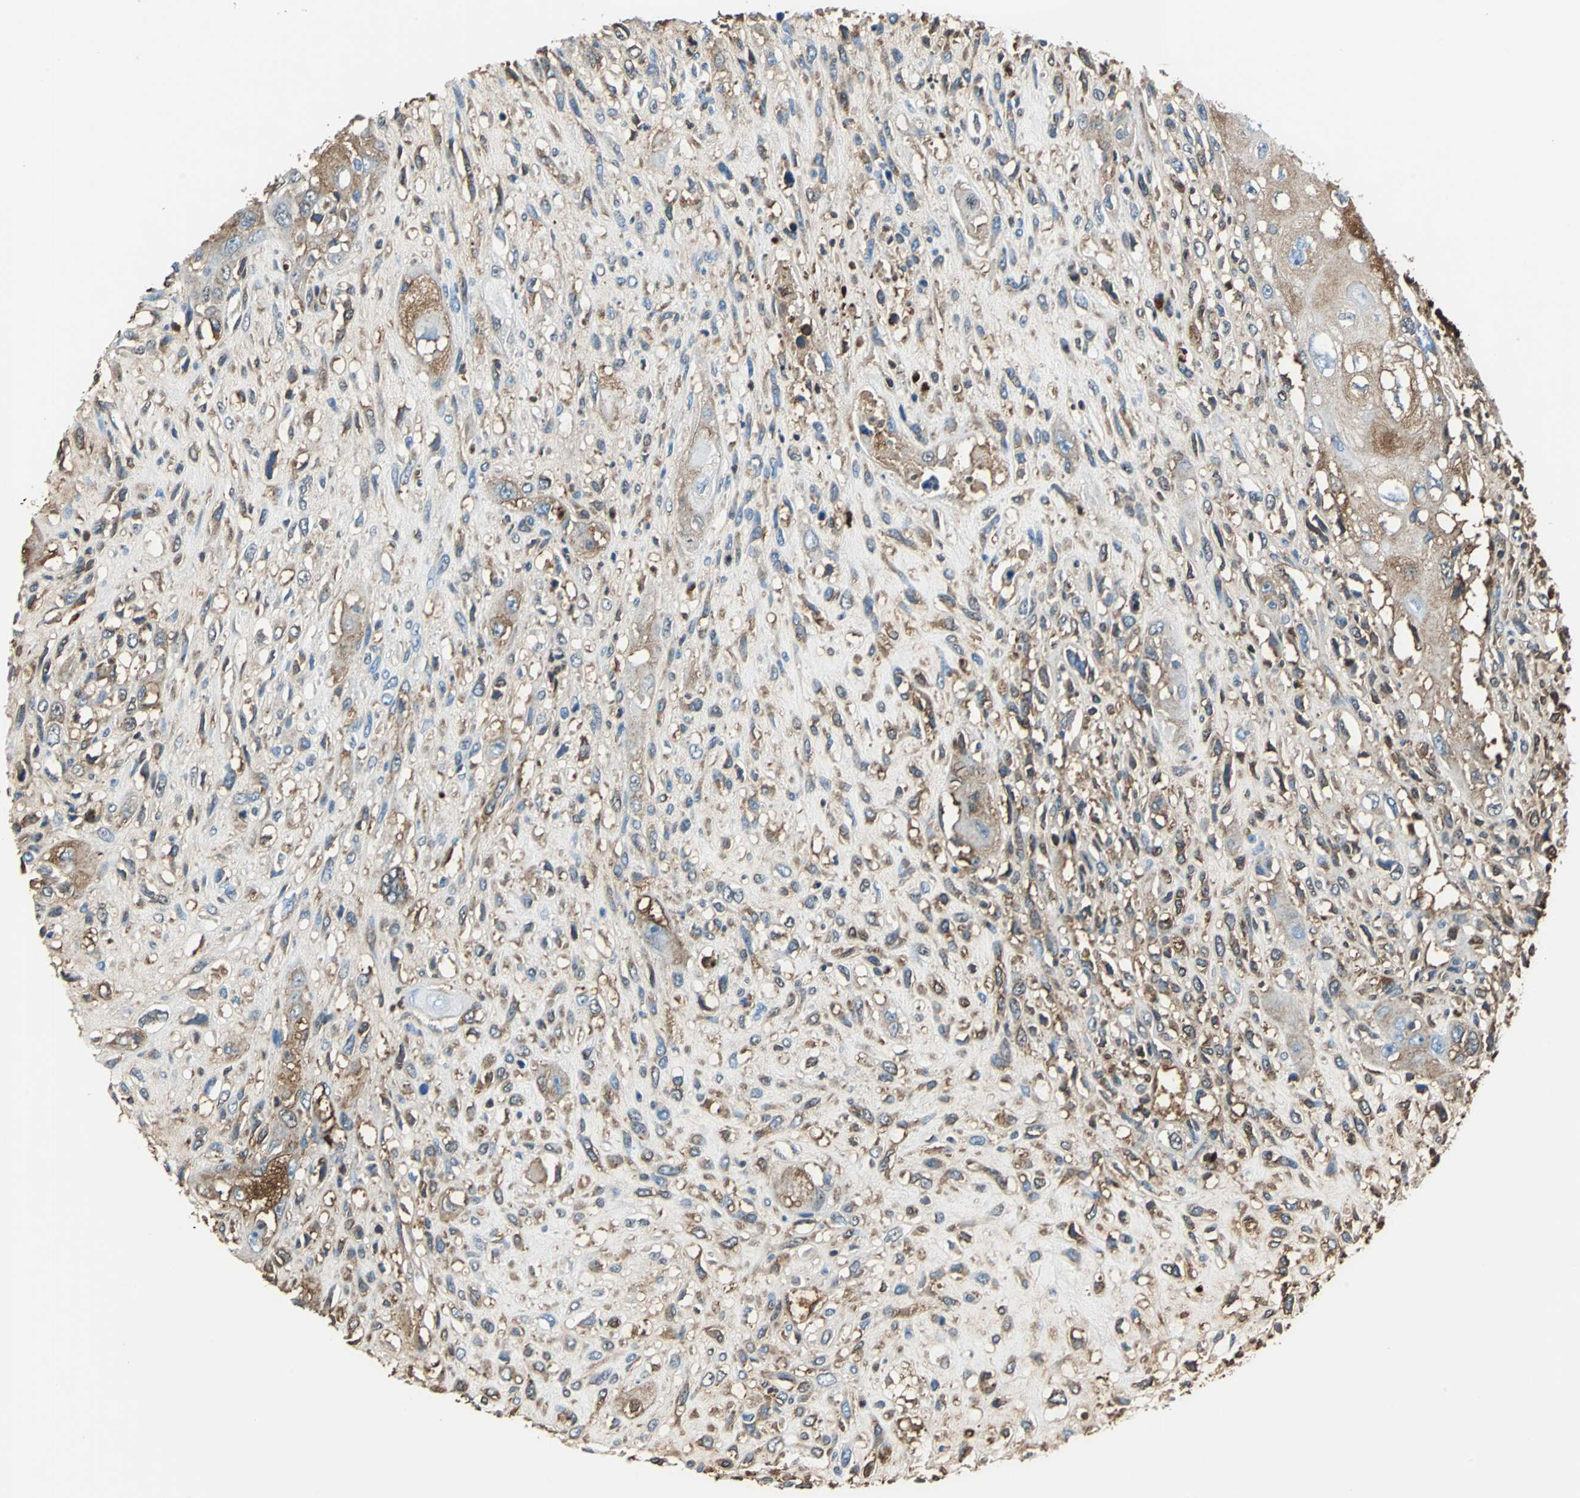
{"staining": {"intensity": "moderate", "quantity": "25%-75%", "location": "cytoplasmic/membranous"}, "tissue": "head and neck cancer", "cell_type": "Tumor cells", "image_type": "cancer", "snomed": [{"axis": "morphology", "description": "Necrosis, NOS"}, {"axis": "morphology", "description": "Neoplasm, malignant, NOS"}, {"axis": "topography", "description": "Salivary gland"}, {"axis": "topography", "description": "Head-Neck"}], "caption": "Immunohistochemical staining of neoplasm (malignant) (head and neck) exhibits medium levels of moderate cytoplasmic/membranous expression in approximately 25%-75% of tumor cells.", "gene": "ALB", "patient": {"sex": "male", "age": 43}}